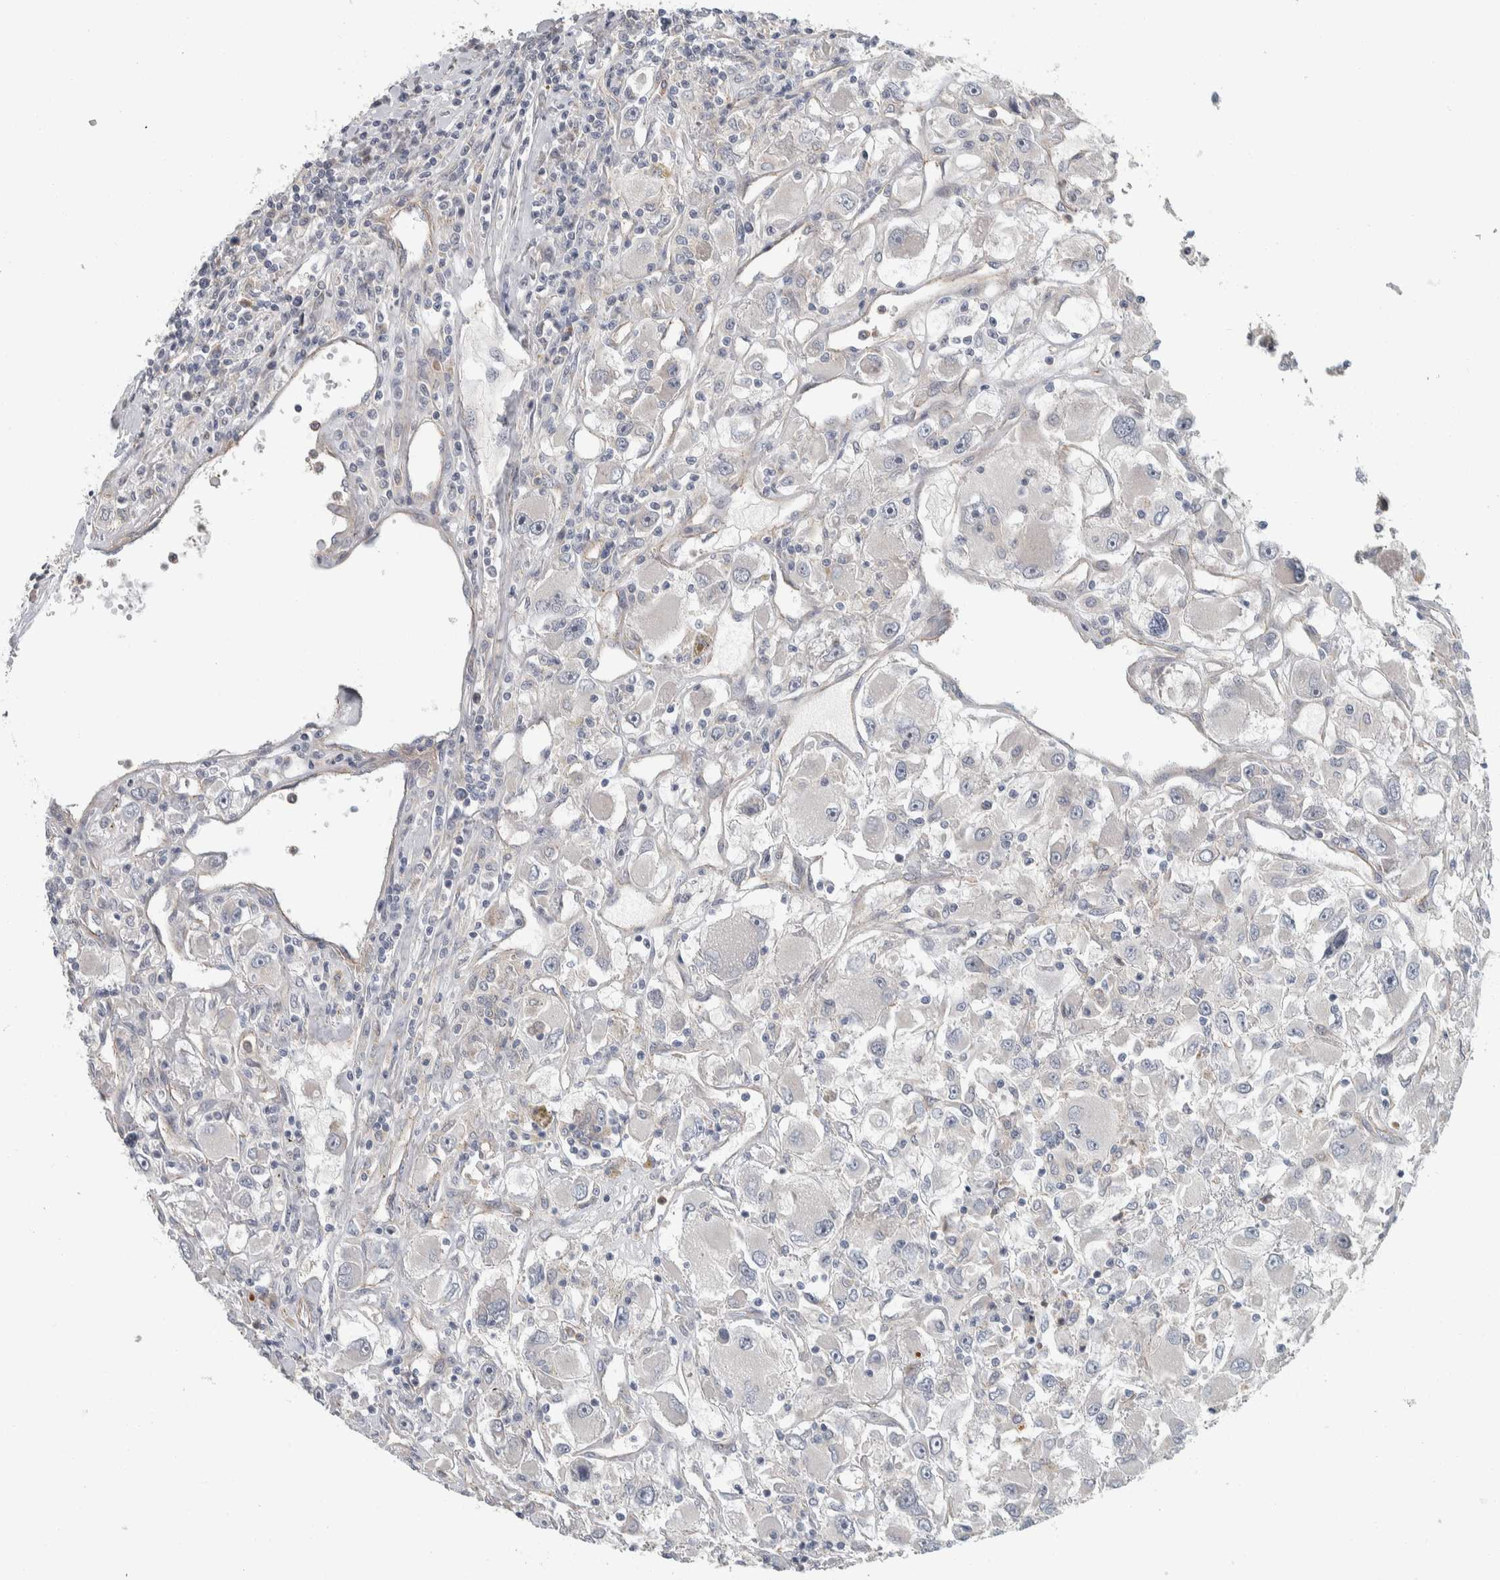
{"staining": {"intensity": "negative", "quantity": "none", "location": "none"}, "tissue": "renal cancer", "cell_type": "Tumor cells", "image_type": "cancer", "snomed": [{"axis": "morphology", "description": "Adenocarcinoma, NOS"}, {"axis": "topography", "description": "Kidney"}], "caption": "This is an immunohistochemistry (IHC) image of human renal adenocarcinoma. There is no expression in tumor cells.", "gene": "KCNJ3", "patient": {"sex": "female", "age": 52}}